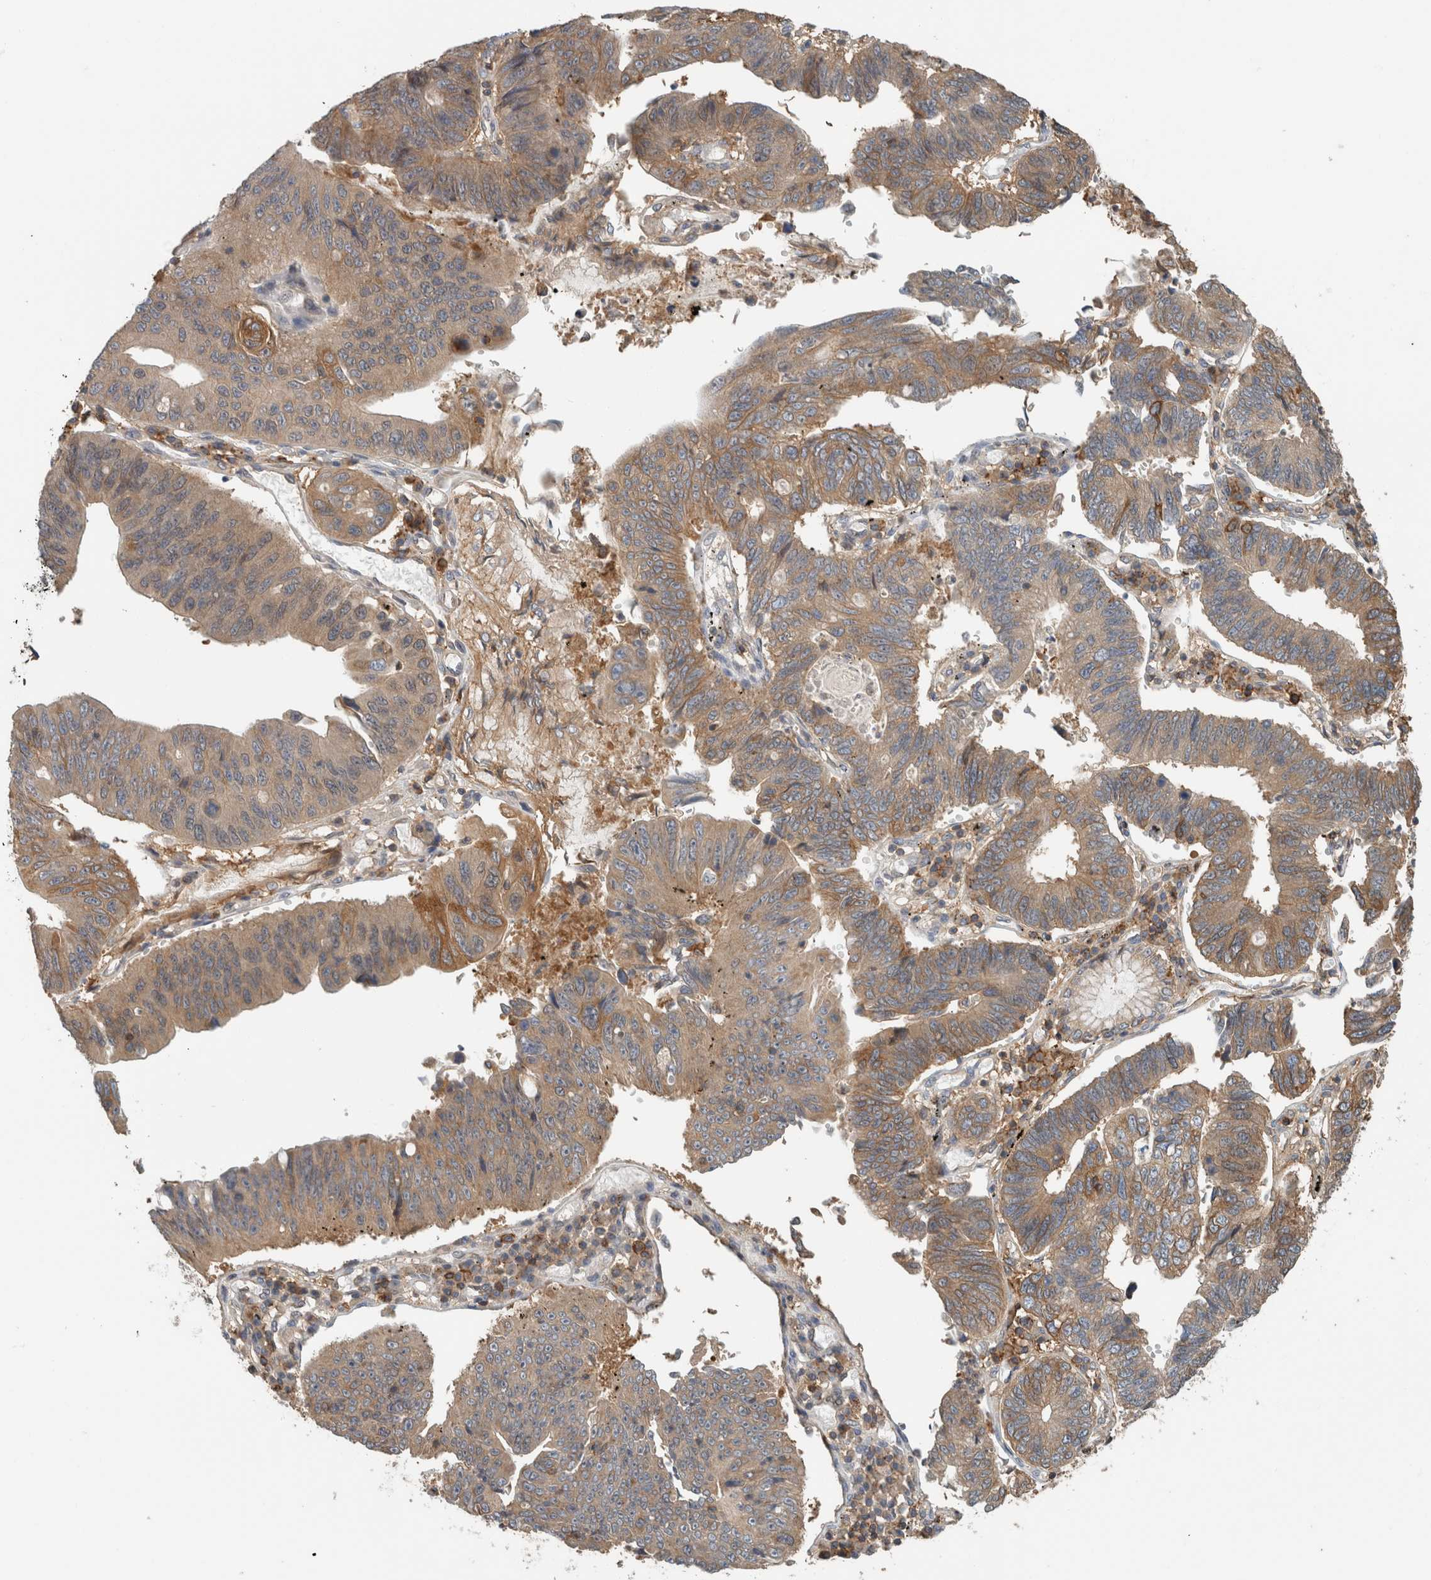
{"staining": {"intensity": "moderate", "quantity": ">75%", "location": "cytoplasmic/membranous"}, "tissue": "stomach cancer", "cell_type": "Tumor cells", "image_type": "cancer", "snomed": [{"axis": "morphology", "description": "Adenocarcinoma, NOS"}, {"axis": "topography", "description": "Stomach"}], "caption": "A histopathology image of human stomach cancer stained for a protein exhibits moderate cytoplasmic/membranous brown staining in tumor cells.", "gene": "PFDN4", "patient": {"sex": "male", "age": 59}}